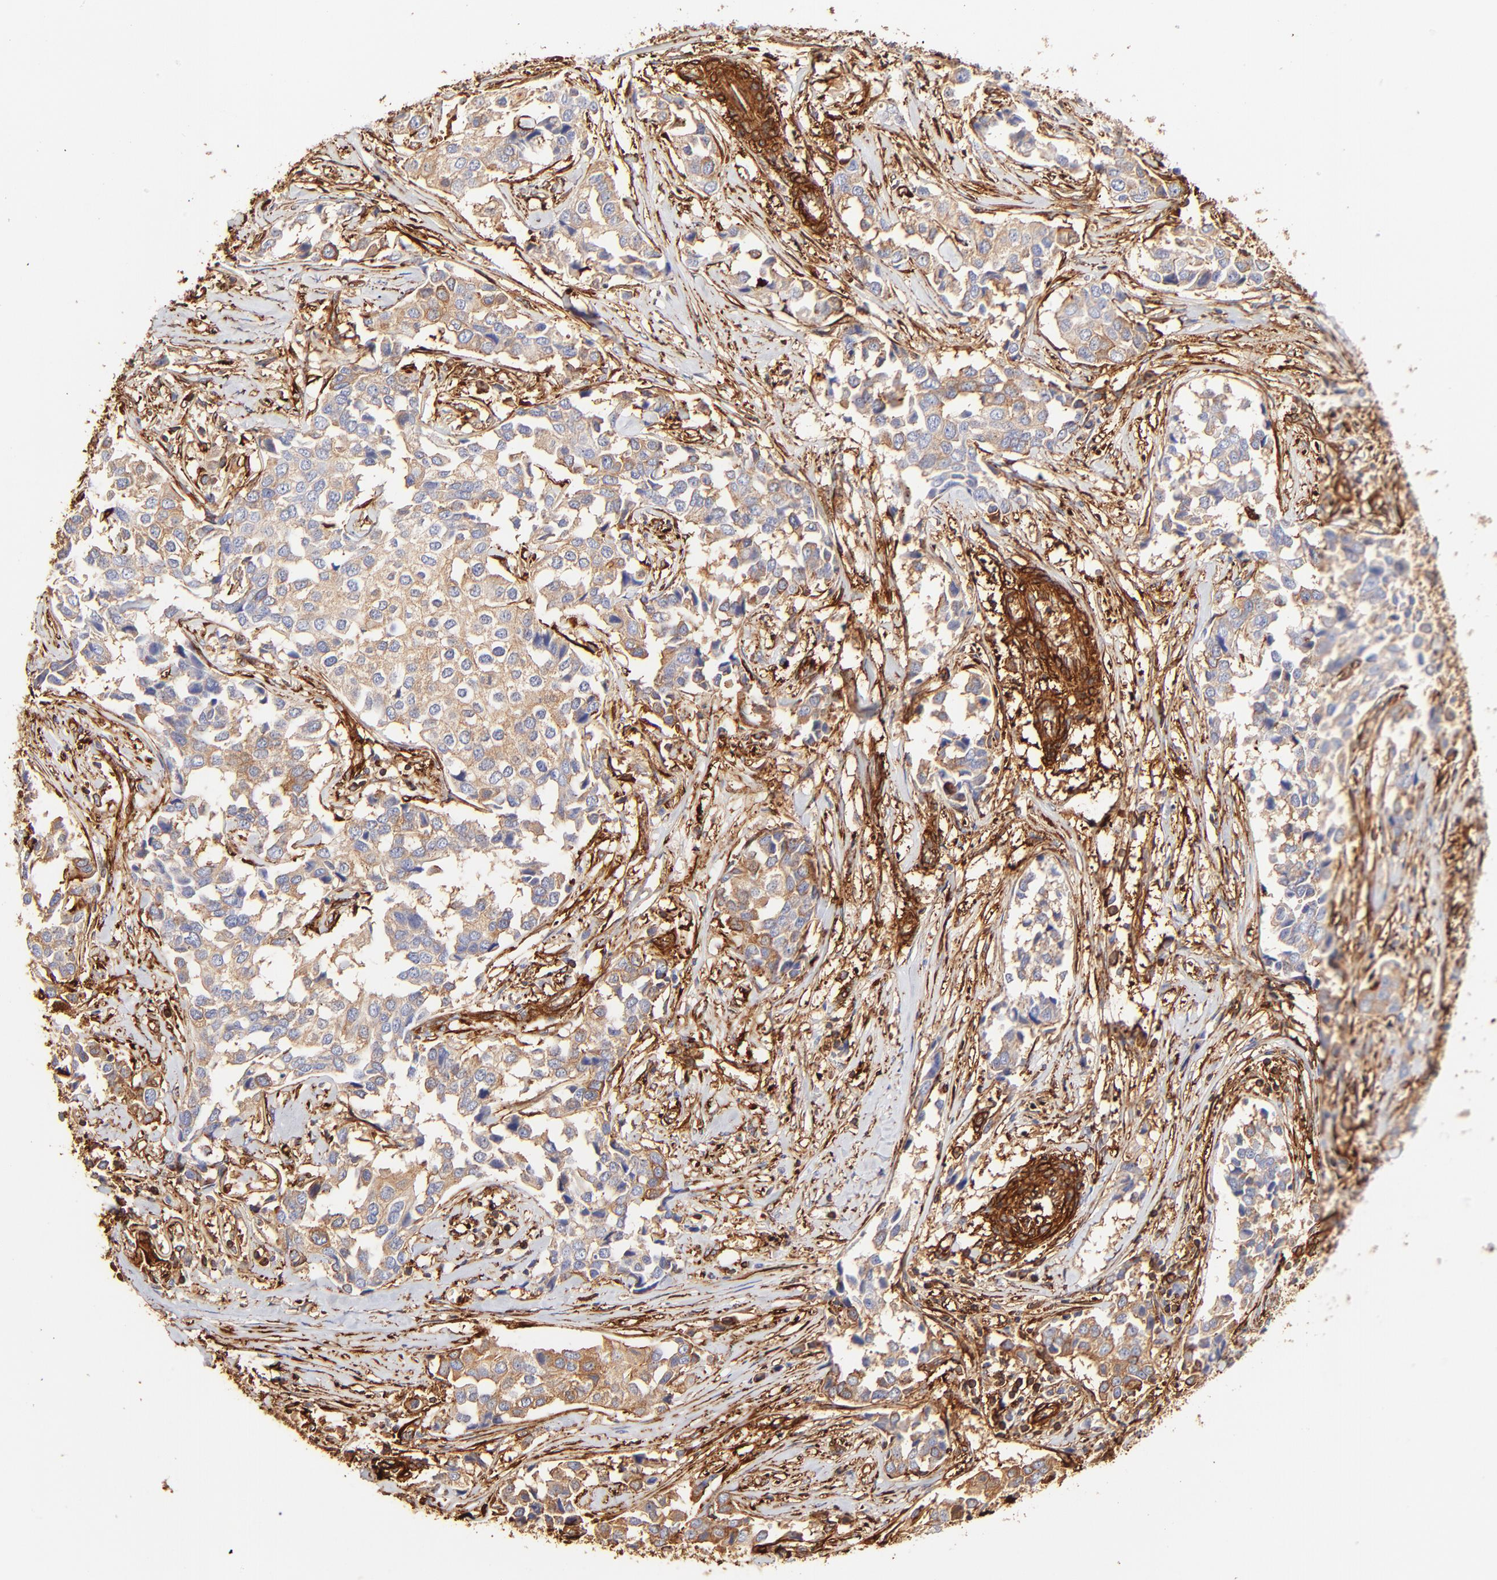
{"staining": {"intensity": "moderate", "quantity": ">75%", "location": "cytoplasmic/membranous"}, "tissue": "breast cancer", "cell_type": "Tumor cells", "image_type": "cancer", "snomed": [{"axis": "morphology", "description": "Duct carcinoma"}, {"axis": "topography", "description": "Breast"}], "caption": "Breast invasive ductal carcinoma stained for a protein (brown) demonstrates moderate cytoplasmic/membranous positive positivity in about >75% of tumor cells.", "gene": "FLNA", "patient": {"sex": "female", "age": 80}}